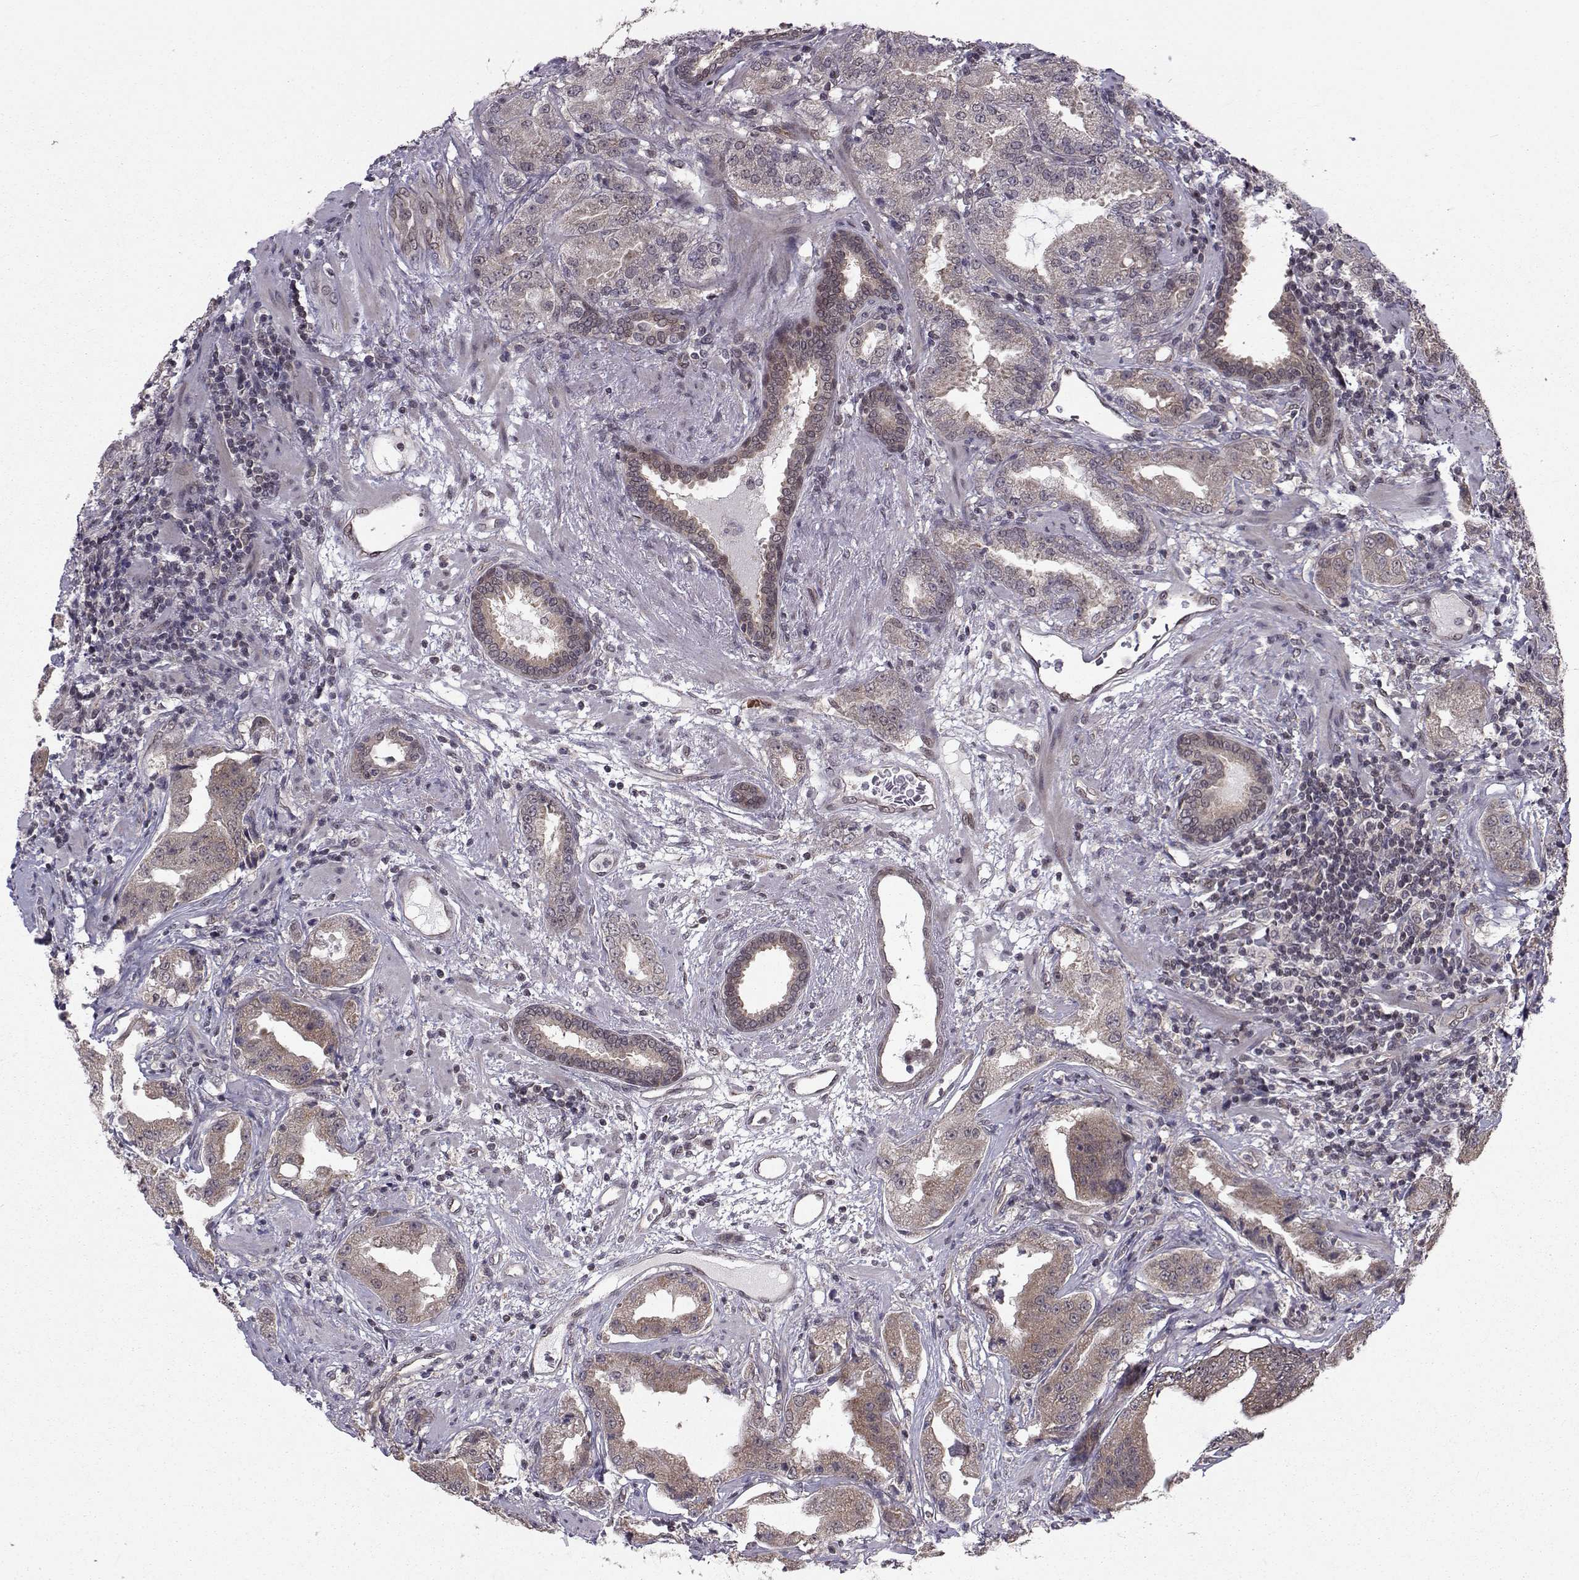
{"staining": {"intensity": "moderate", "quantity": ">75%", "location": "cytoplasmic/membranous"}, "tissue": "prostate cancer", "cell_type": "Tumor cells", "image_type": "cancer", "snomed": [{"axis": "morphology", "description": "Adenocarcinoma, Low grade"}, {"axis": "topography", "description": "Prostate"}], "caption": "The photomicrograph exhibits a brown stain indicating the presence of a protein in the cytoplasmic/membranous of tumor cells in prostate cancer (low-grade adenocarcinoma).", "gene": "PKN2", "patient": {"sex": "male", "age": 62}}